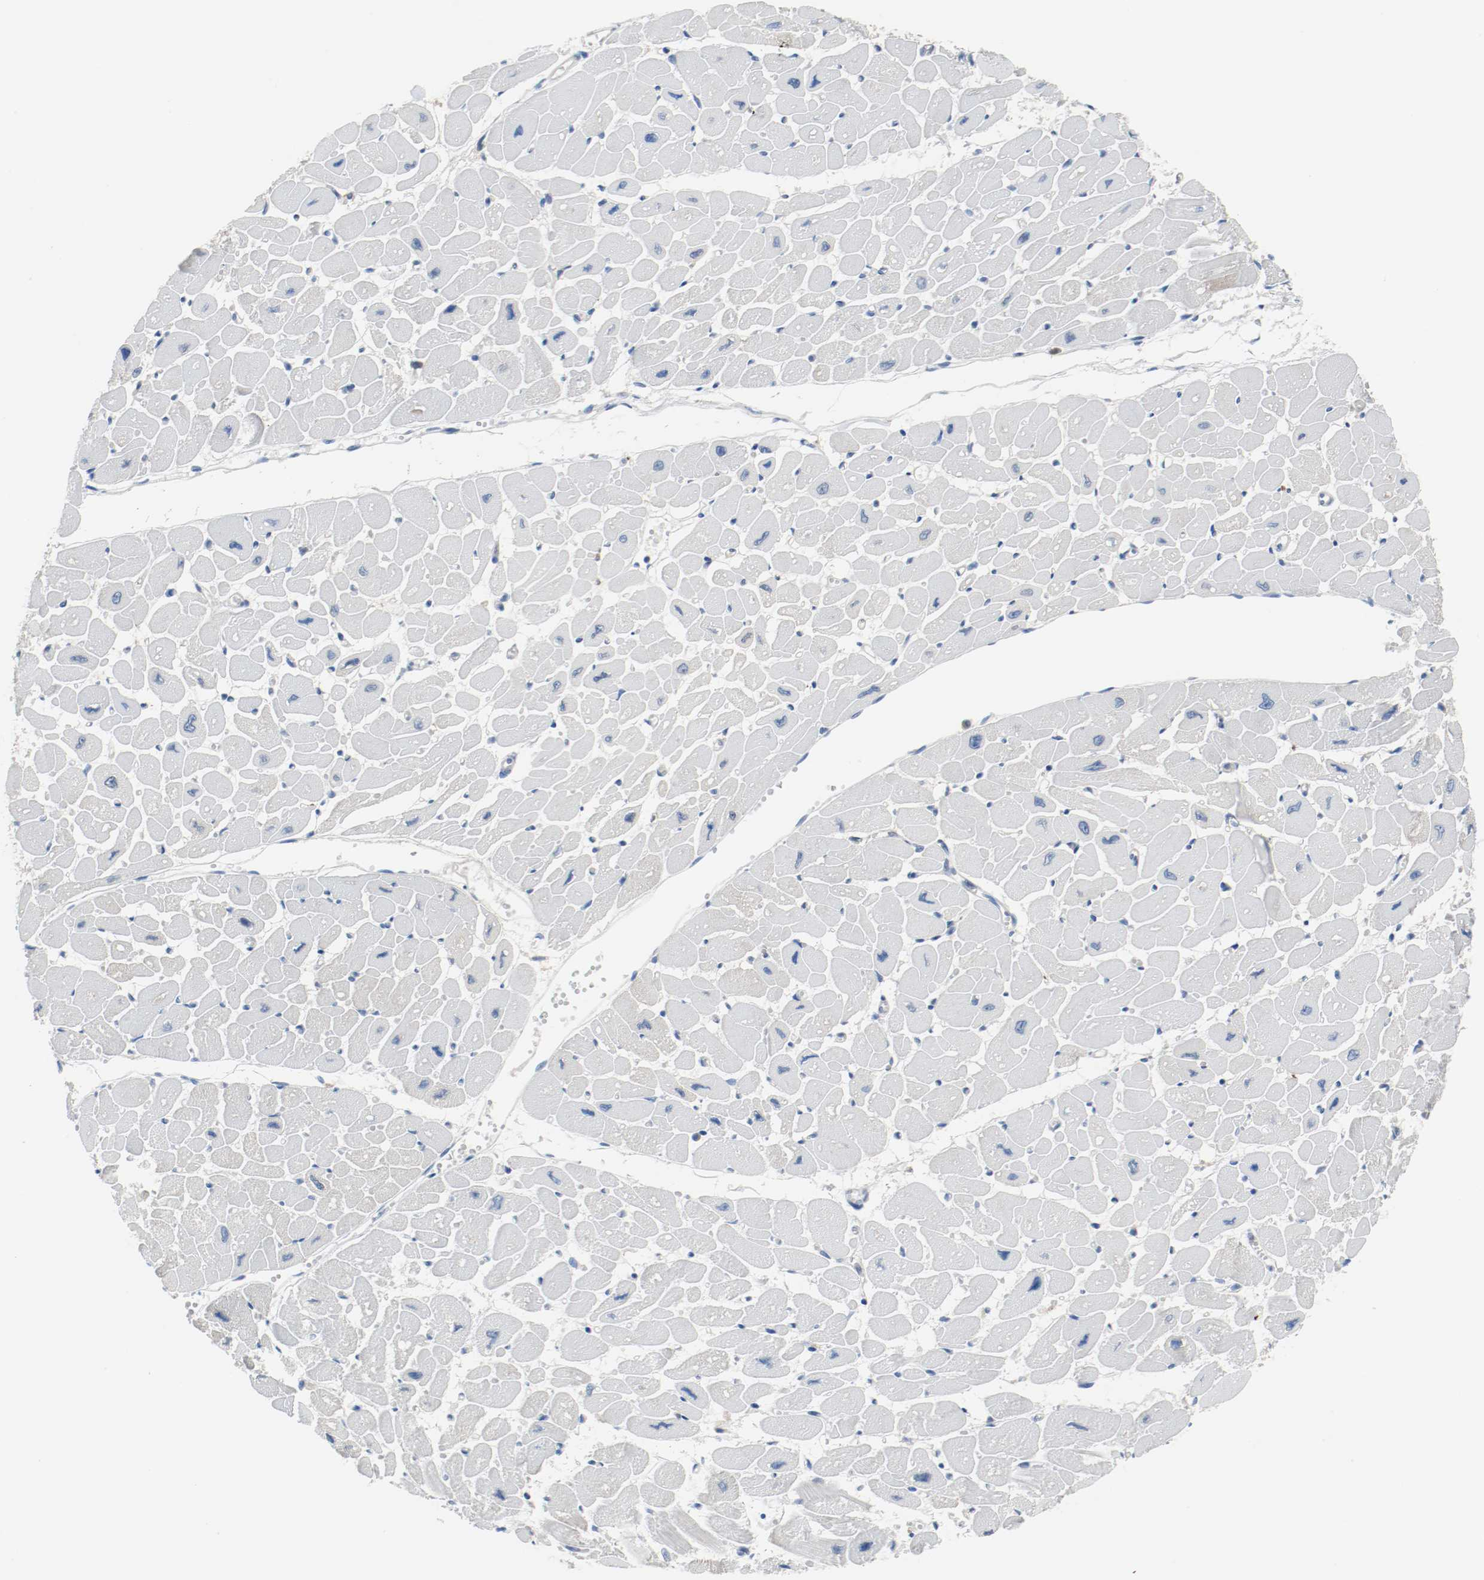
{"staining": {"intensity": "negative", "quantity": "none", "location": "none"}, "tissue": "heart muscle", "cell_type": "Cardiomyocytes", "image_type": "normal", "snomed": [{"axis": "morphology", "description": "Normal tissue, NOS"}, {"axis": "topography", "description": "Heart"}], "caption": "Cardiomyocytes are negative for brown protein staining in benign heart muscle.", "gene": "ASH1L", "patient": {"sex": "female", "age": 54}}